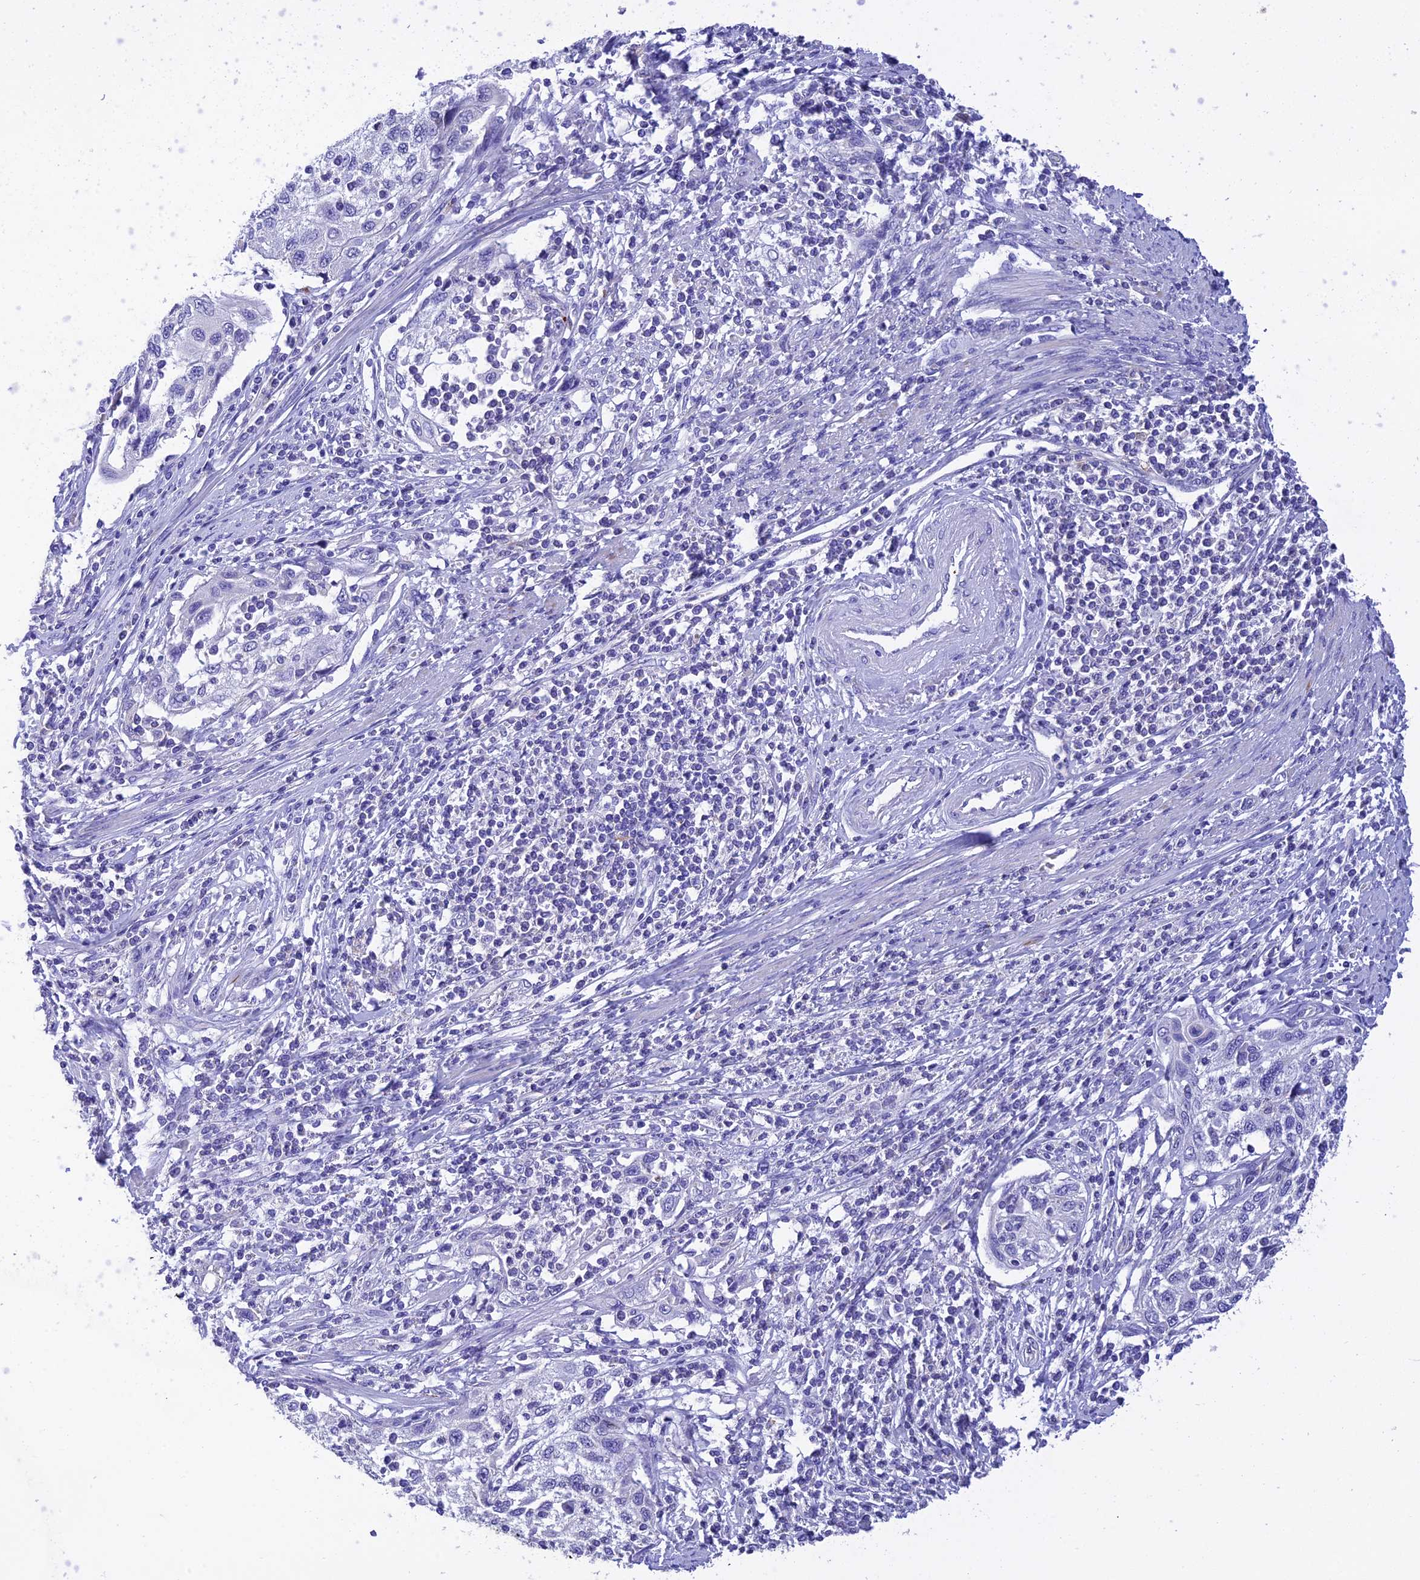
{"staining": {"intensity": "negative", "quantity": "none", "location": "none"}, "tissue": "cervical cancer", "cell_type": "Tumor cells", "image_type": "cancer", "snomed": [{"axis": "morphology", "description": "Squamous cell carcinoma, NOS"}, {"axis": "topography", "description": "Cervix"}], "caption": "IHC photomicrograph of neoplastic tissue: human cervical cancer (squamous cell carcinoma) stained with DAB (3,3'-diaminobenzidine) shows no significant protein expression in tumor cells.", "gene": "MS4A5", "patient": {"sex": "female", "age": 70}}